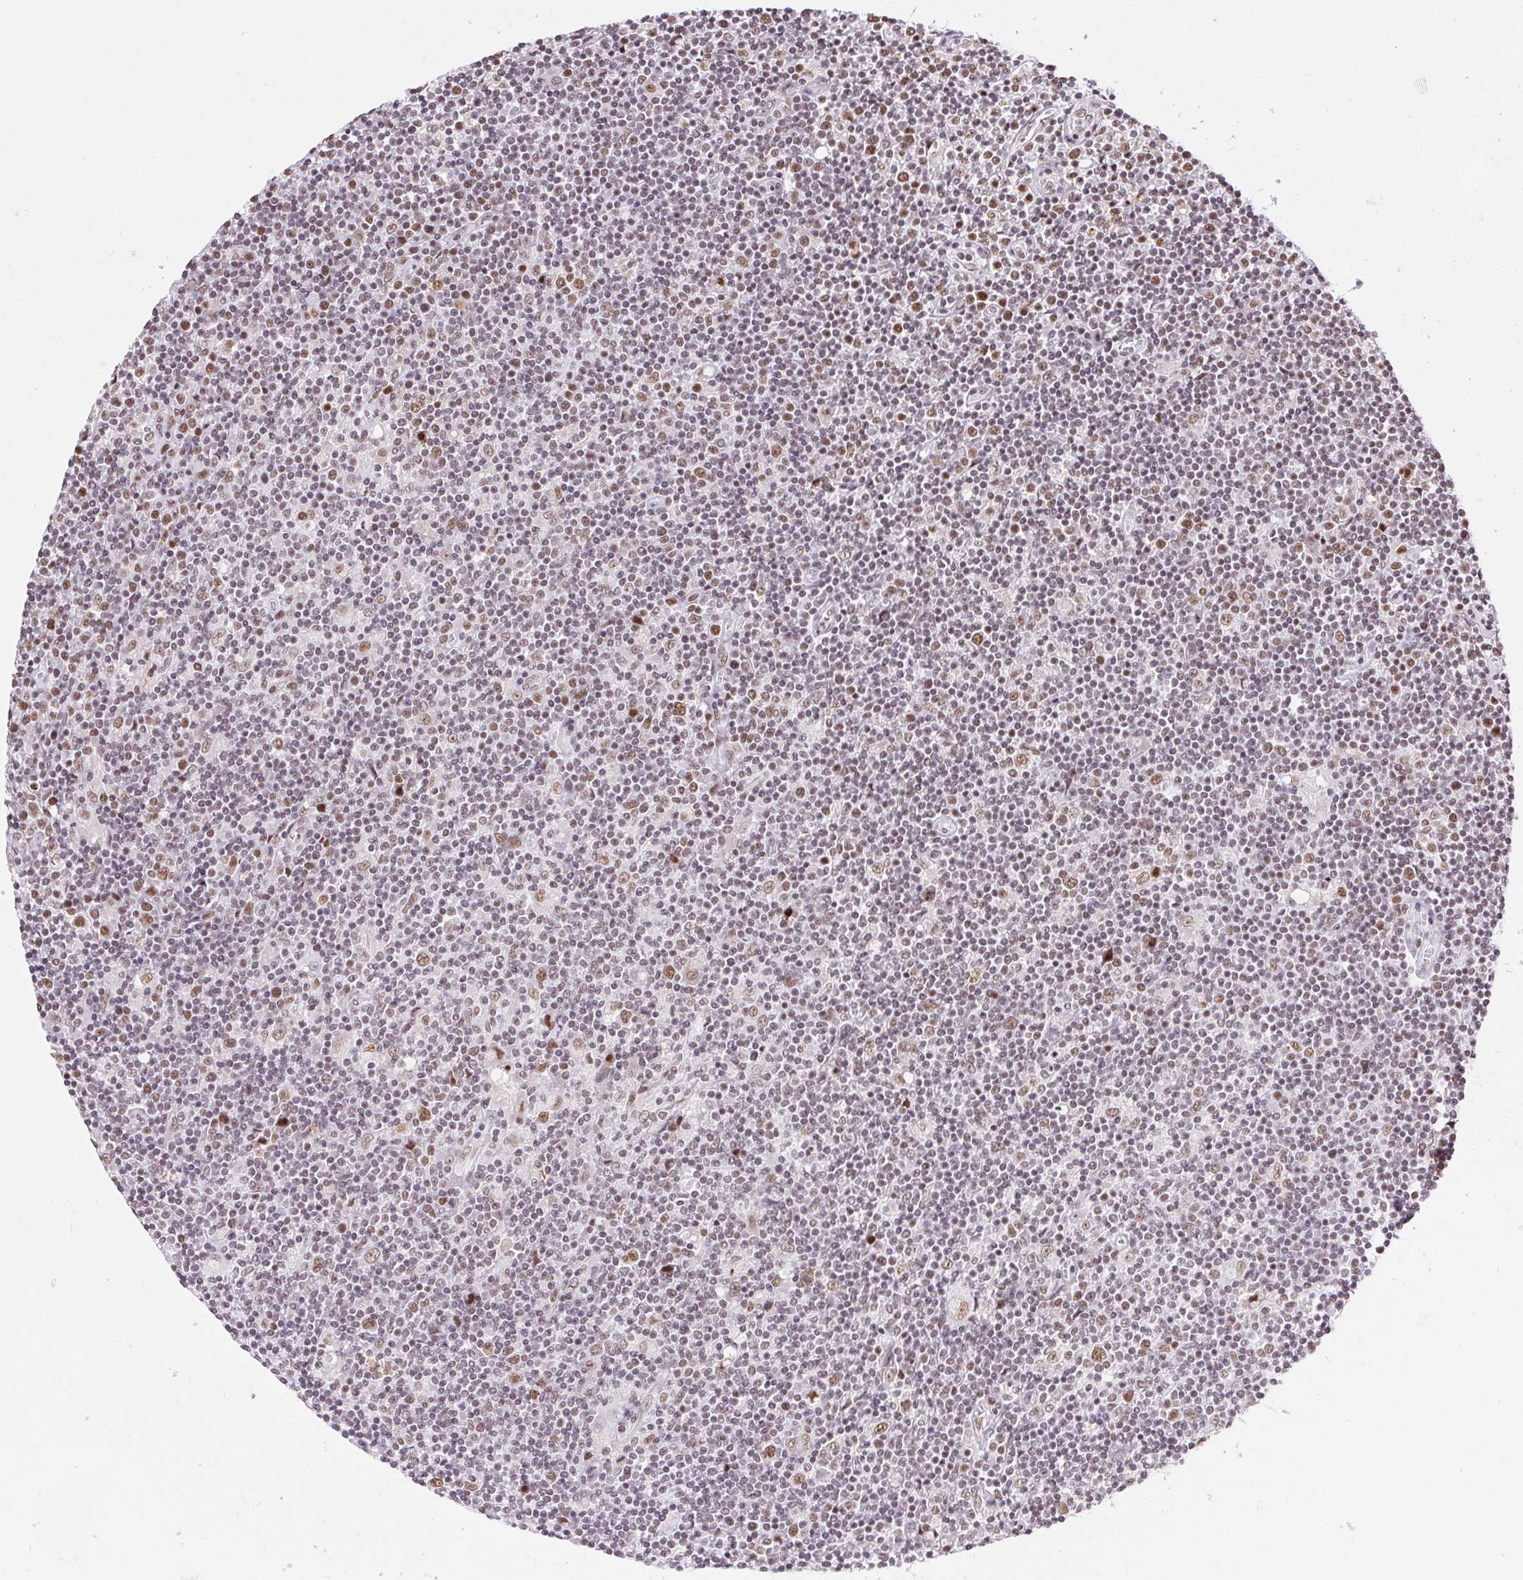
{"staining": {"intensity": "moderate", "quantity": ">75%", "location": "nuclear"}, "tissue": "lymphoma", "cell_type": "Tumor cells", "image_type": "cancer", "snomed": [{"axis": "morphology", "description": "Hodgkin's disease, NOS"}, {"axis": "topography", "description": "Lymph node"}], "caption": "Immunohistochemical staining of Hodgkin's disease exhibits moderate nuclear protein positivity in about >75% of tumor cells.", "gene": "TRA2B", "patient": {"sex": "male", "age": 40}}